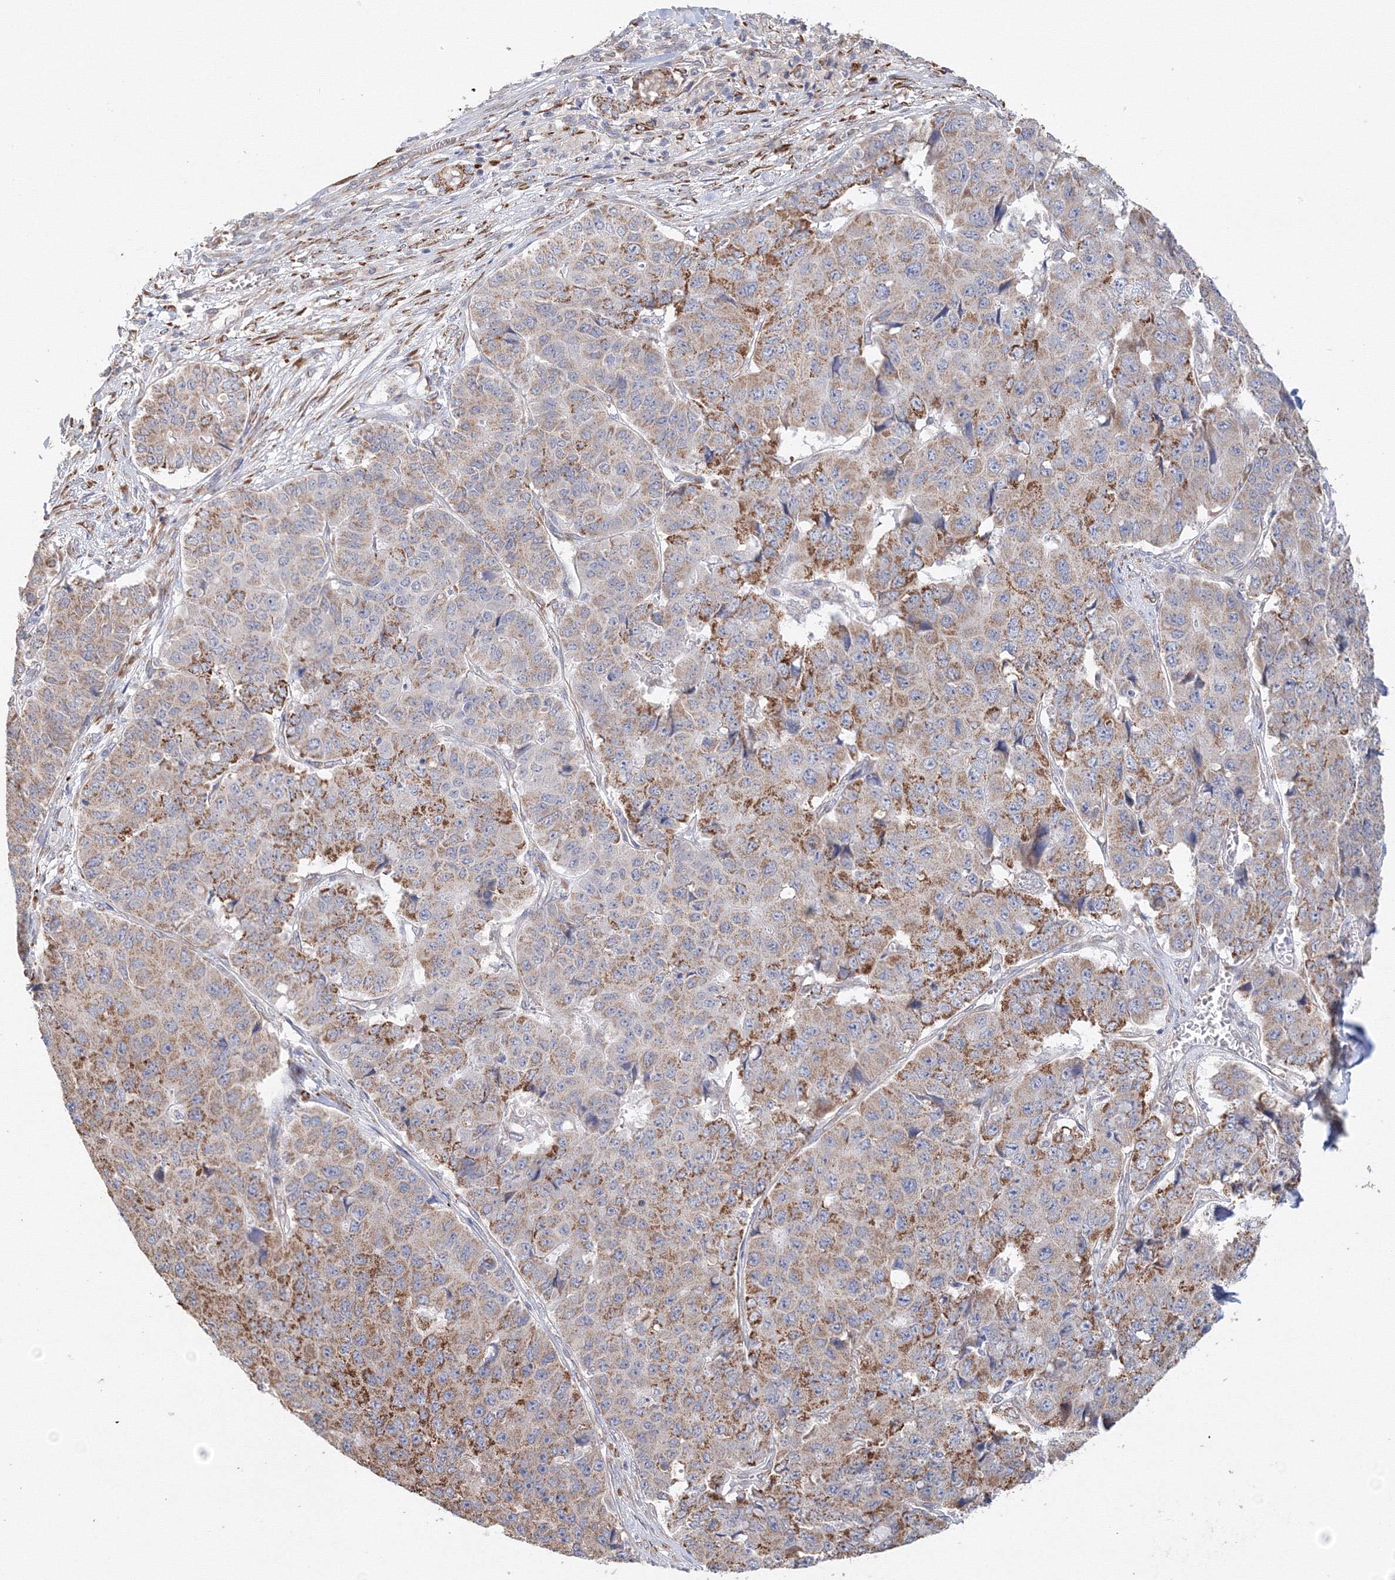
{"staining": {"intensity": "moderate", "quantity": "25%-75%", "location": "cytoplasmic/membranous"}, "tissue": "pancreatic cancer", "cell_type": "Tumor cells", "image_type": "cancer", "snomed": [{"axis": "morphology", "description": "Adenocarcinoma, NOS"}, {"axis": "topography", "description": "Pancreas"}], "caption": "The micrograph demonstrates immunohistochemical staining of pancreatic cancer. There is moderate cytoplasmic/membranous expression is appreciated in about 25%-75% of tumor cells.", "gene": "DHRS12", "patient": {"sex": "male", "age": 50}}